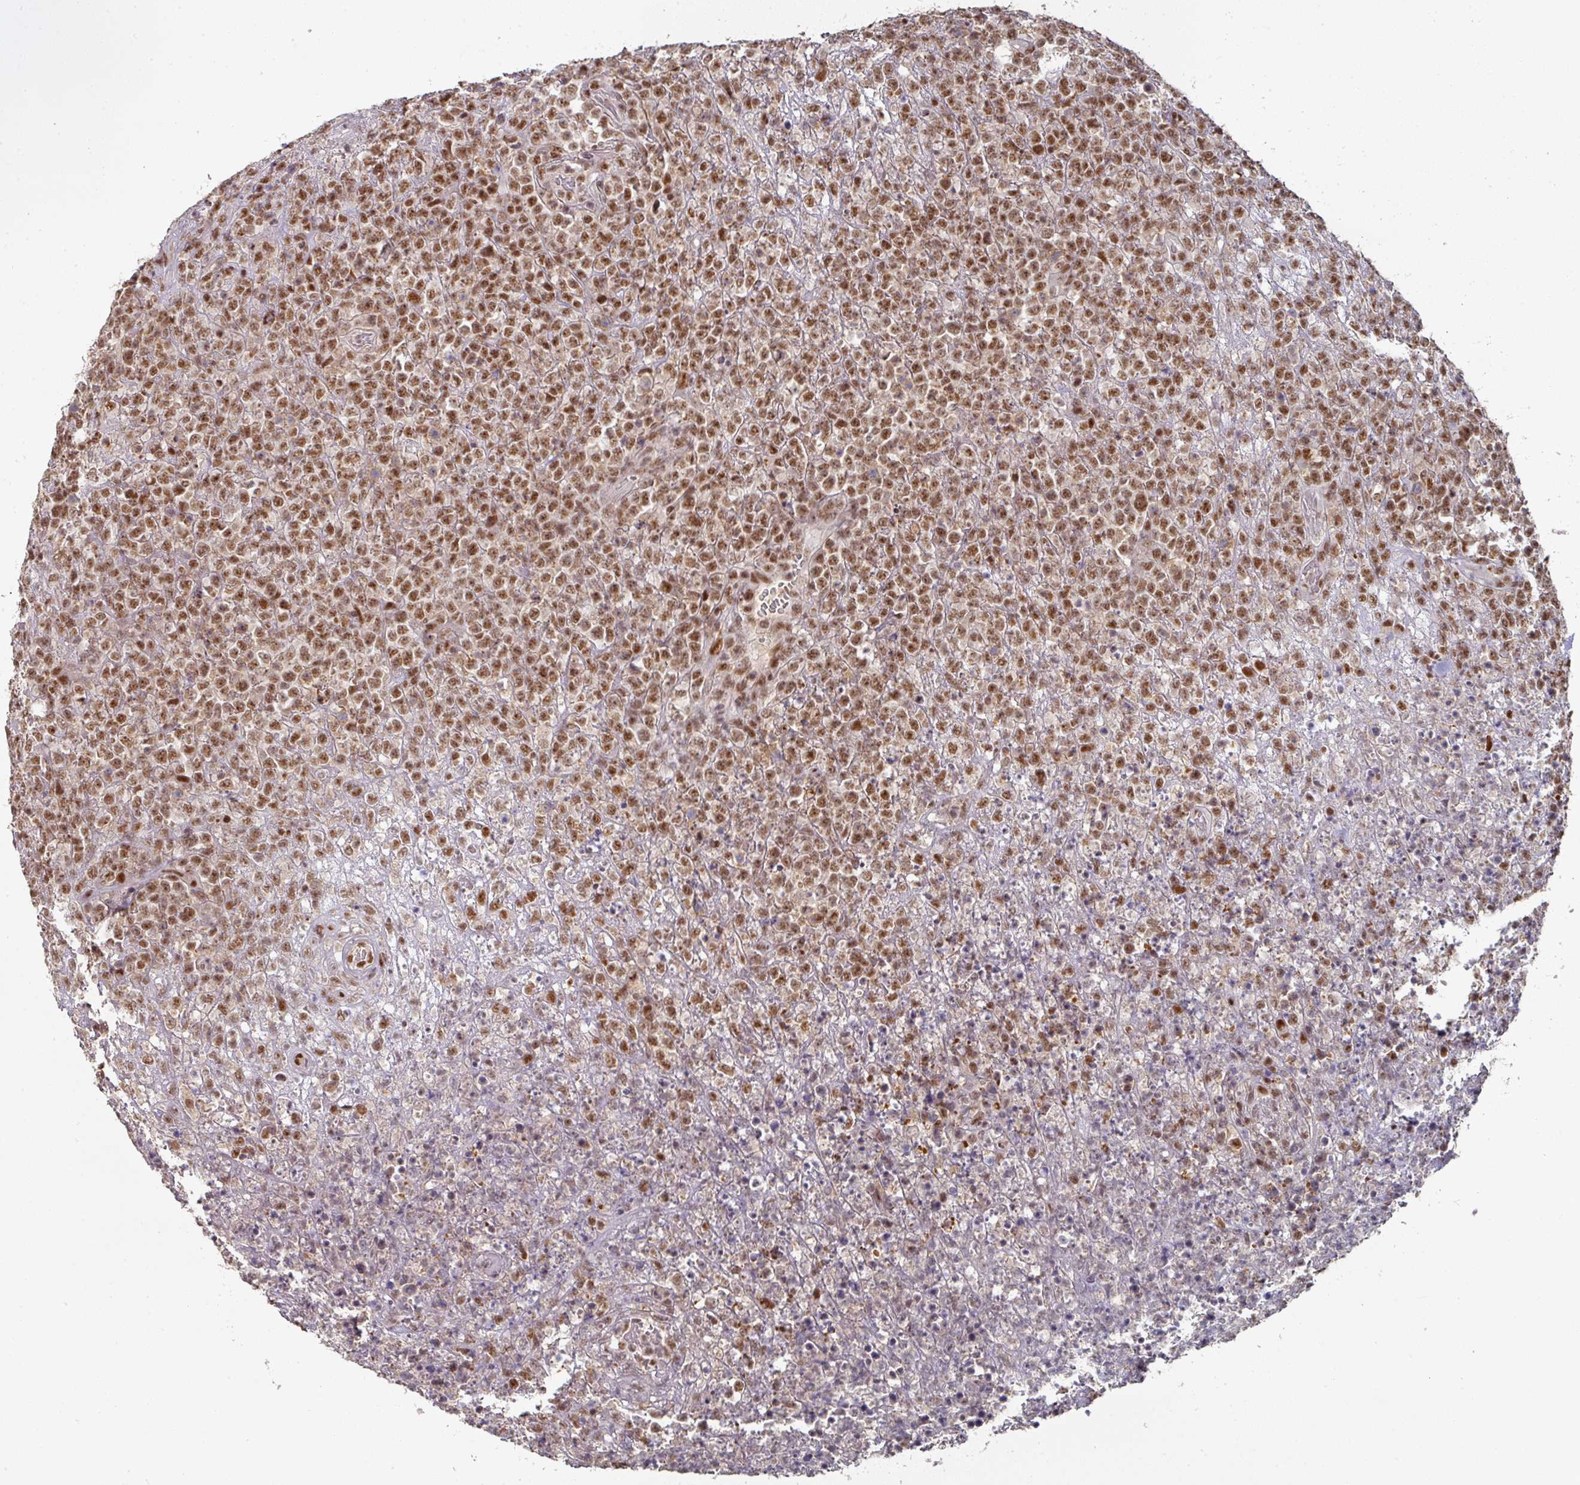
{"staining": {"intensity": "moderate", "quantity": ">75%", "location": "nuclear"}, "tissue": "lymphoma", "cell_type": "Tumor cells", "image_type": "cancer", "snomed": [{"axis": "morphology", "description": "Malignant lymphoma, non-Hodgkin's type, High grade"}, {"axis": "topography", "description": "Colon"}], "caption": "High-power microscopy captured an immunohistochemistry micrograph of high-grade malignant lymphoma, non-Hodgkin's type, revealing moderate nuclear staining in approximately >75% of tumor cells.", "gene": "MEPCE", "patient": {"sex": "female", "age": 53}}